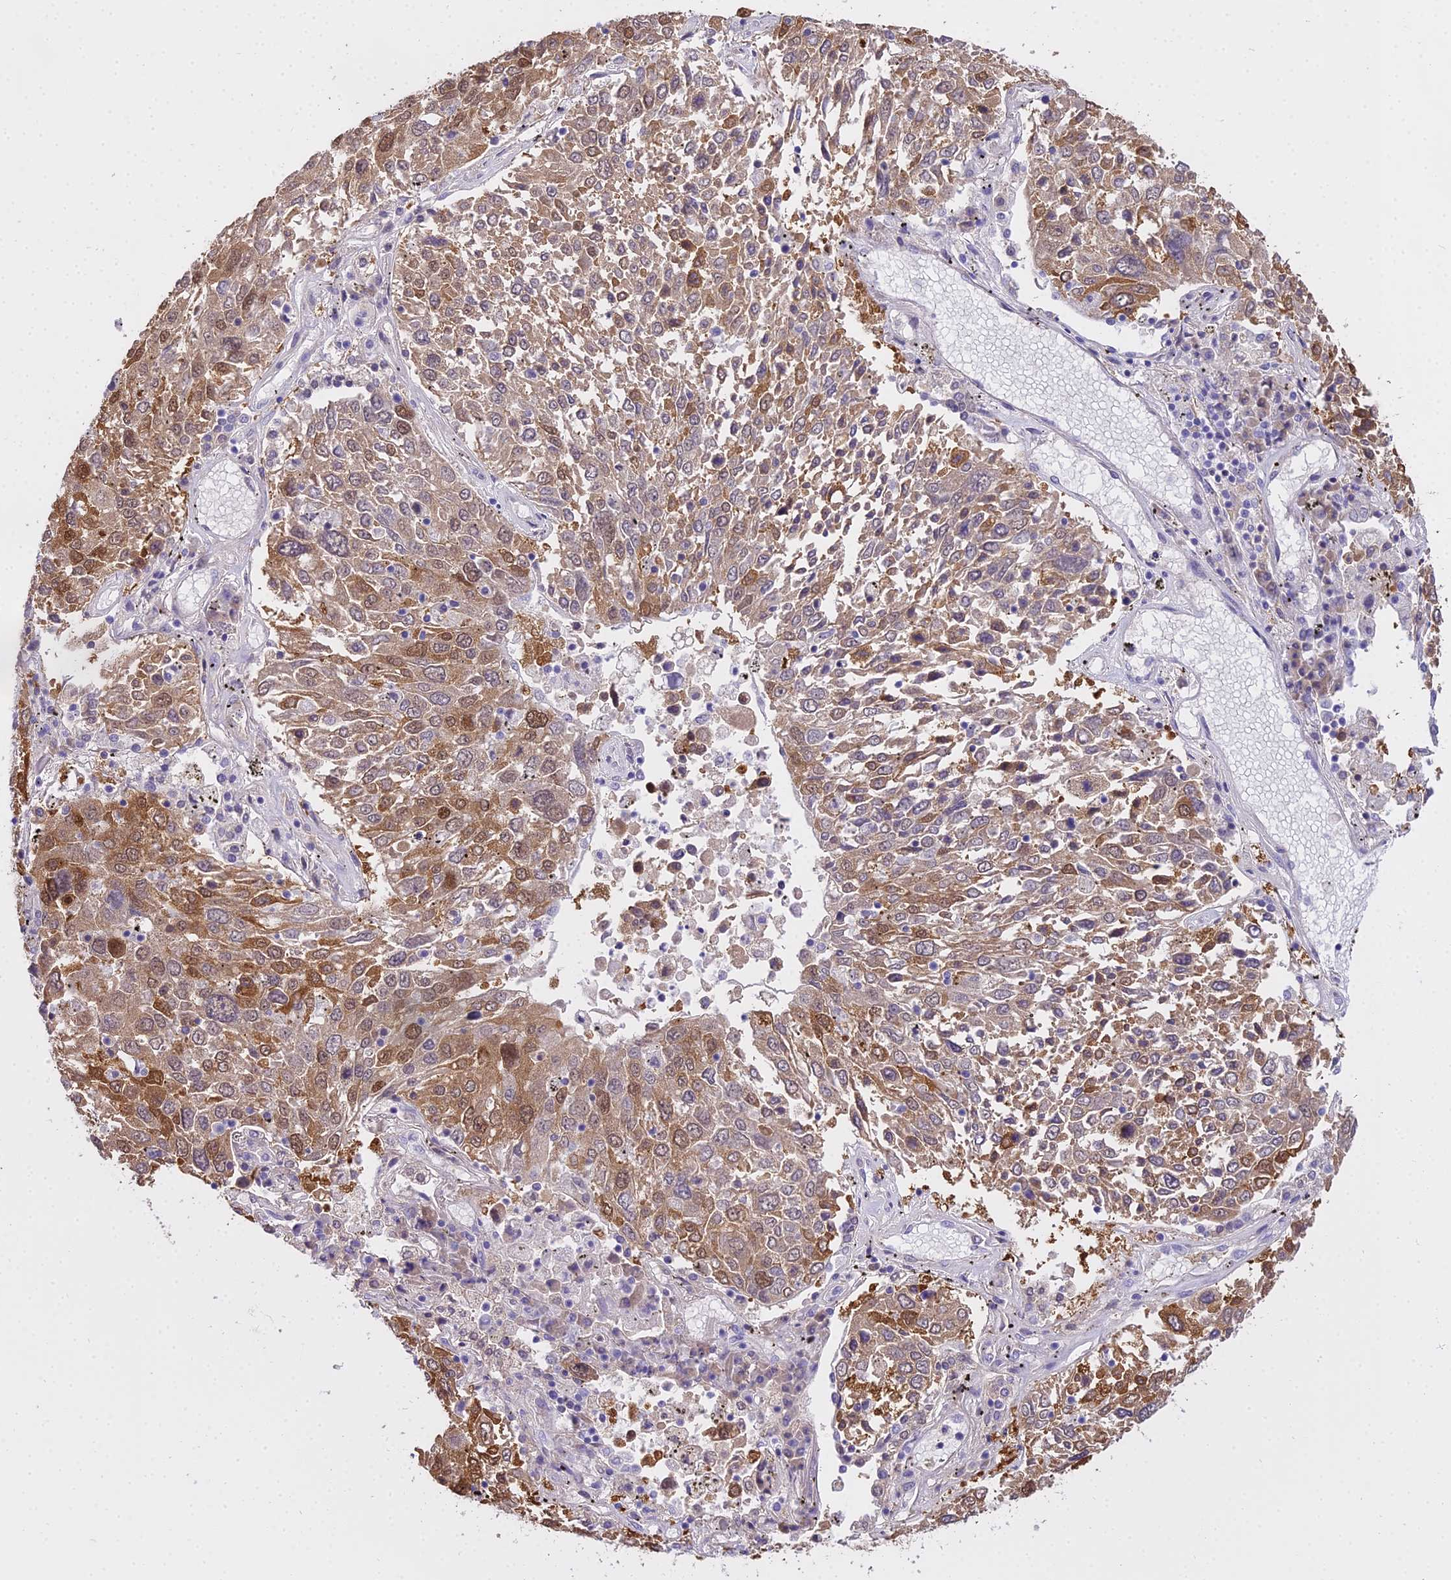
{"staining": {"intensity": "moderate", "quantity": "25%-75%", "location": "cytoplasmic/membranous,nuclear"}, "tissue": "lung cancer", "cell_type": "Tumor cells", "image_type": "cancer", "snomed": [{"axis": "morphology", "description": "Squamous cell carcinoma, NOS"}, {"axis": "topography", "description": "Lung"}], "caption": "Tumor cells exhibit medium levels of moderate cytoplasmic/membranous and nuclear staining in about 25%-75% of cells in human lung squamous cell carcinoma. (Stains: DAB in brown, nuclei in blue, Microscopy: brightfield microscopy at high magnification).", "gene": "MAT2A", "patient": {"sex": "male", "age": 65}}